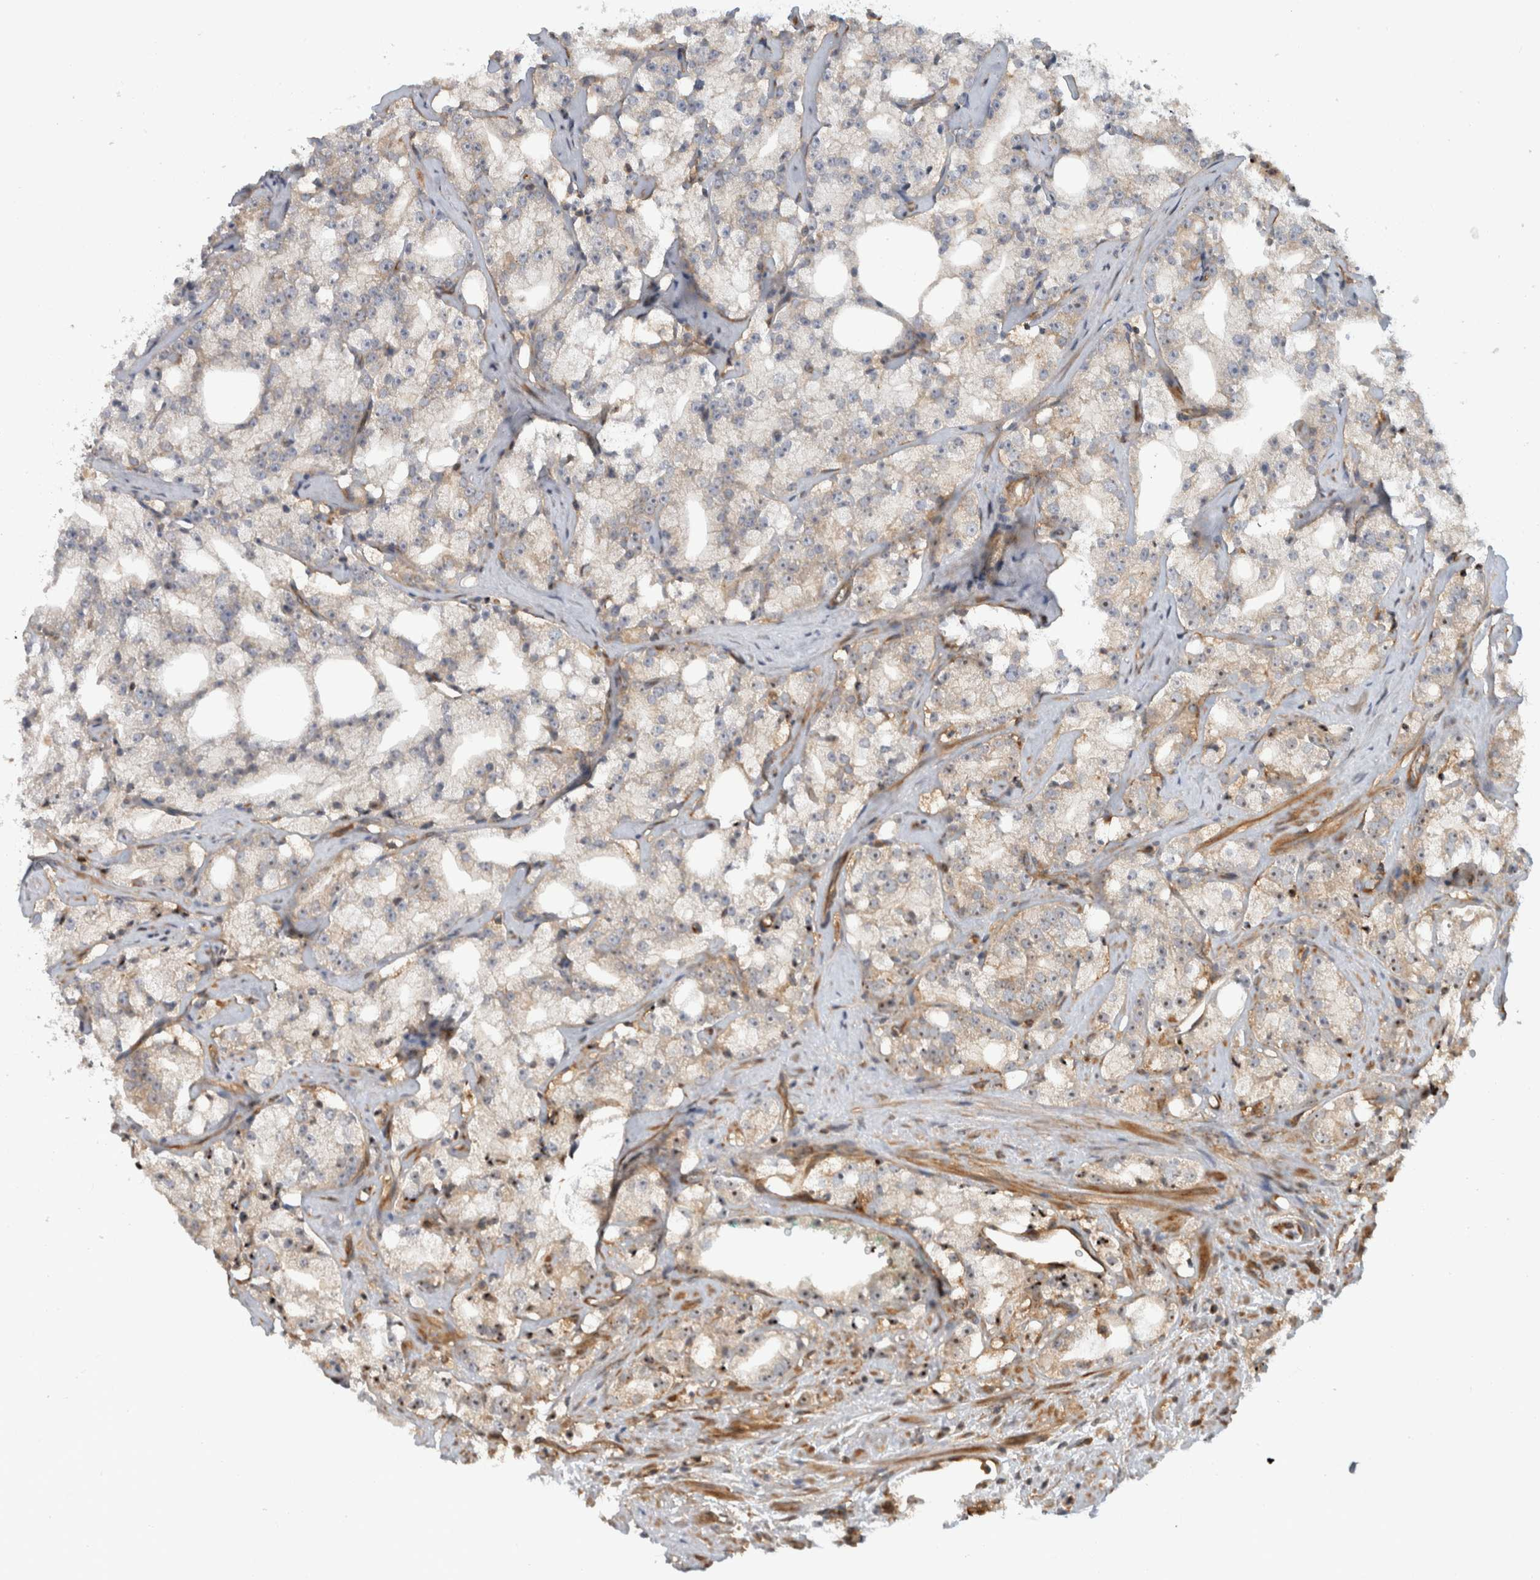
{"staining": {"intensity": "weak", "quantity": "<25%", "location": "cytoplasmic/membranous"}, "tissue": "prostate cancer", "cell_type": "Tumor cells", "image_type": "cancer", "snomed": [{"axis": "morphology", "description": "Adenocarcinoma, High grade"}, {"axis": "topography", "description": "Prostate"}], "caption": "Prostate cancer (high-grade adenocarcinoma) was stained to show a protein in brown. There is no significant staining in tumor cells.", "gene": "WASF2", "patient": {"sex": "male", "age": 64}}